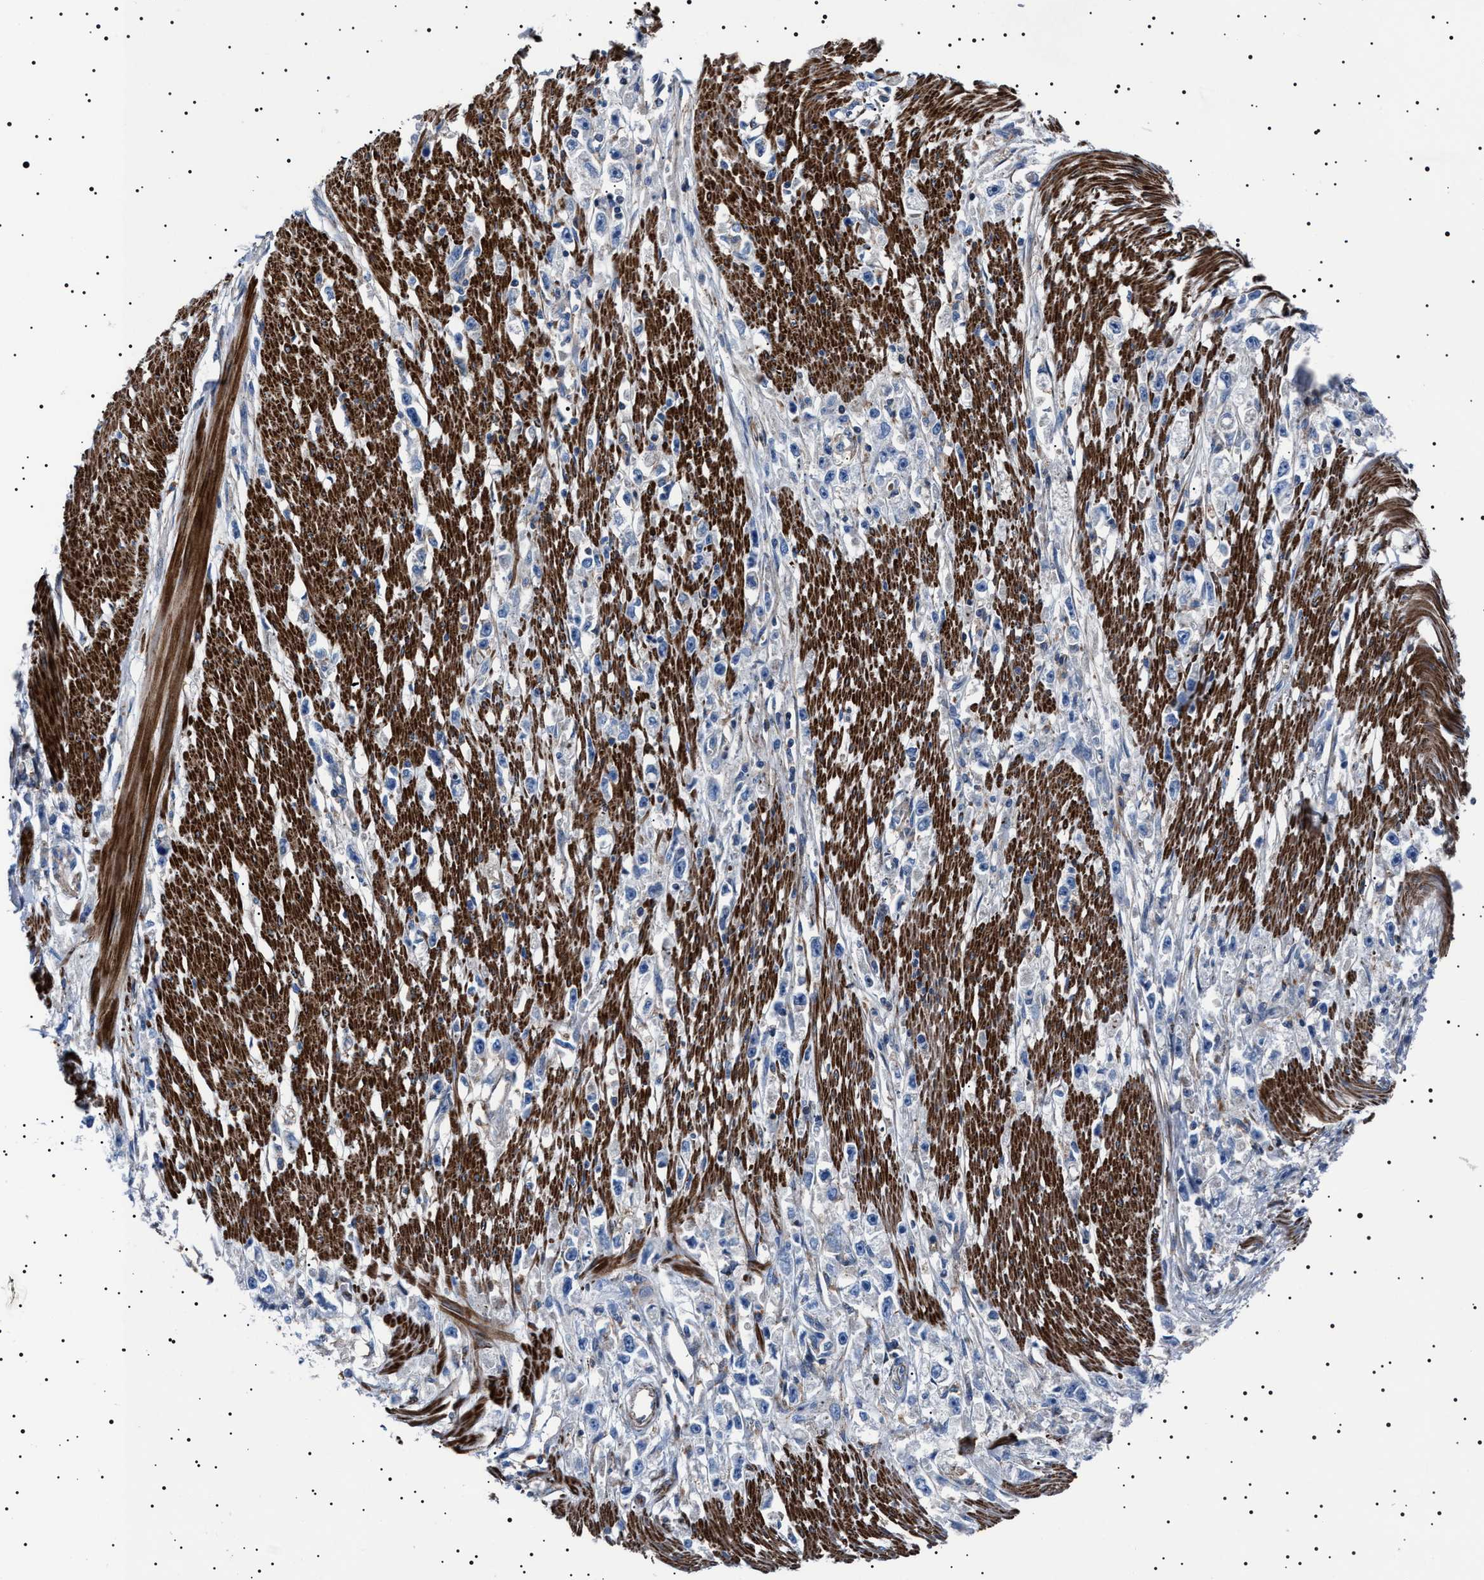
{"staining": {"intensity": "negative", "quantity": "none", "location": "none"}, "tissue": "stomach cancer", "cell_type": "Tumor cells", "image_type": "cancer", "snomed": [{"axis": "morphology", "description": "Adenocarcinoma, NOS"}, {"axis": "topography", "description": "Stomach"}], "caption": "This is an immunohistochemistry (IHC) image of stomach cancer (adenocarcinoma). There is no positivity in tumor cells.", "gene": "NEU1", "patient": {"sex": "female", "age": 59}}